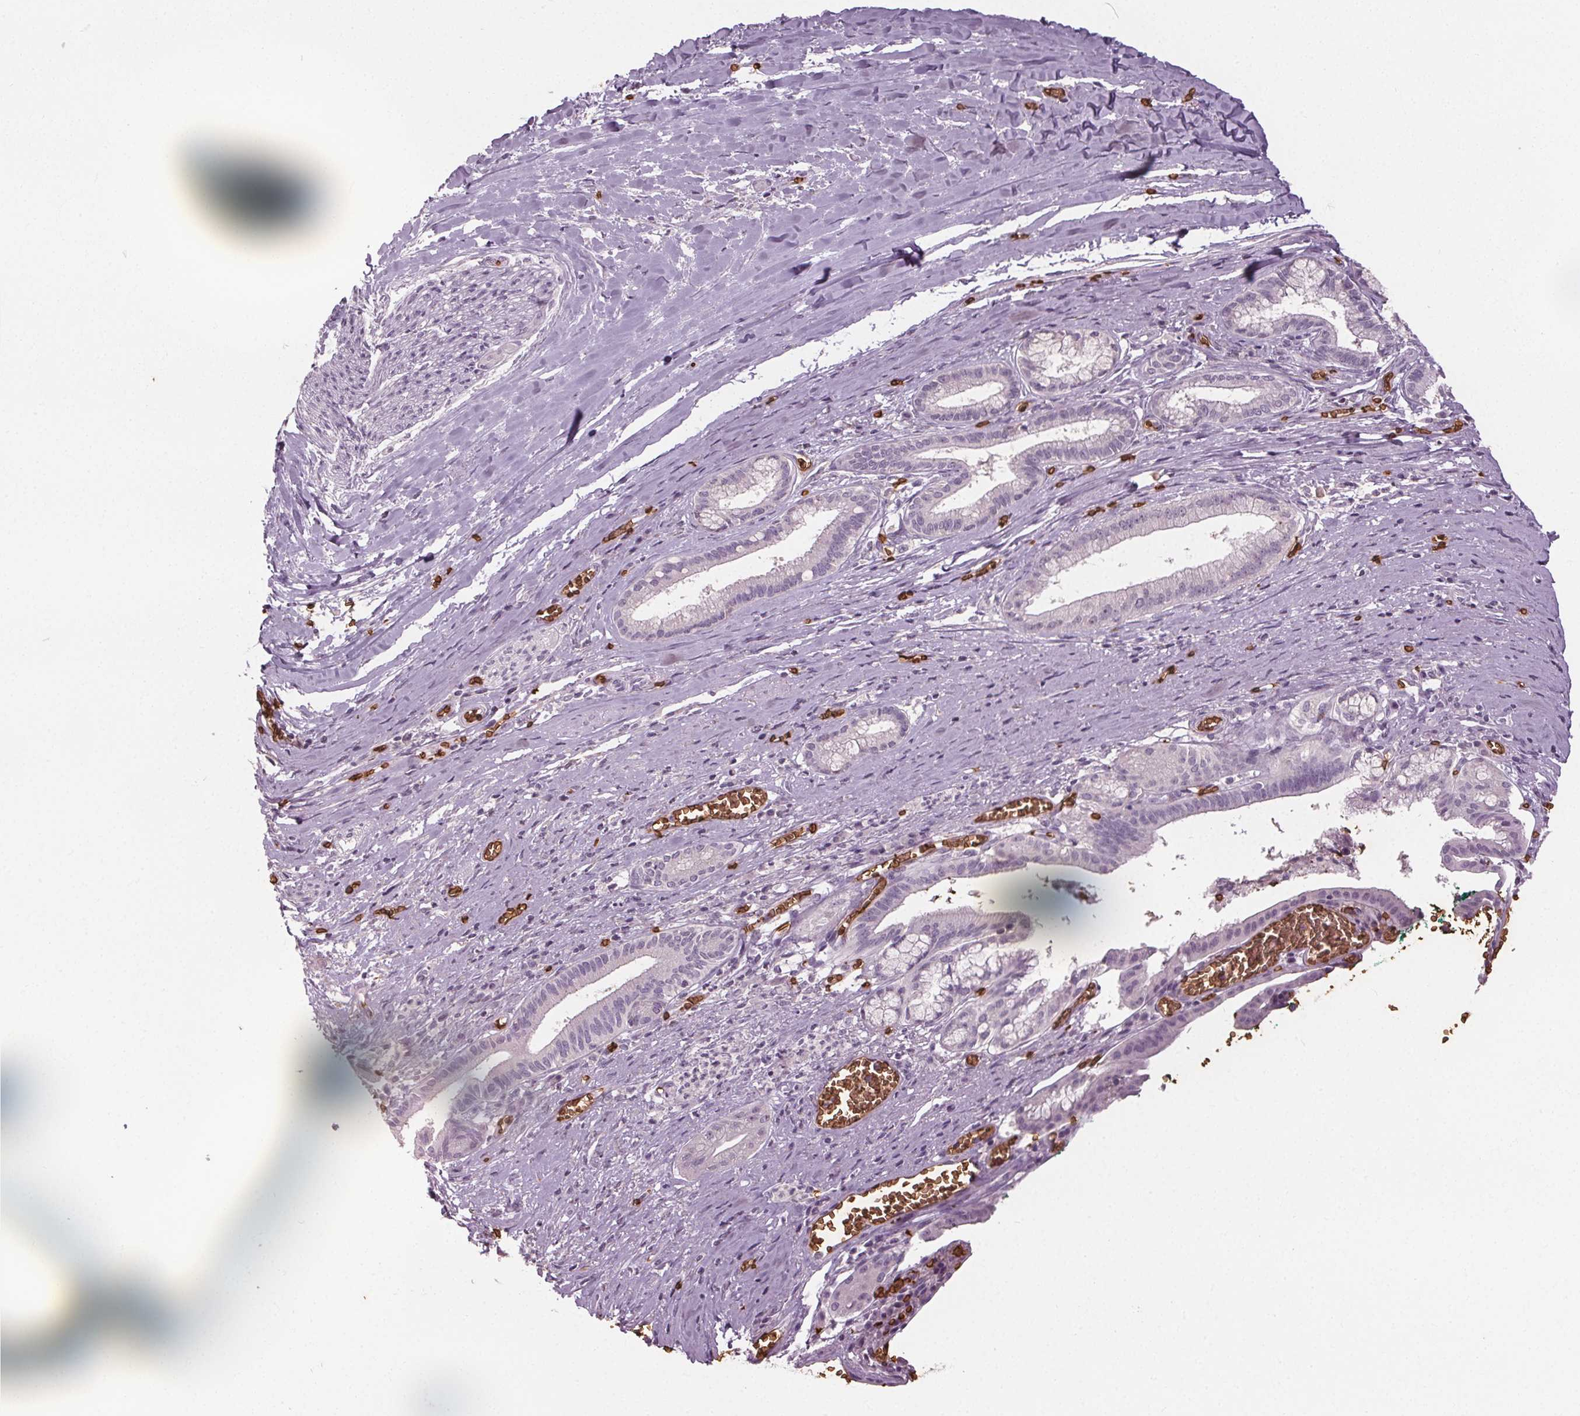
{"staining": {"intensity": "negative", "quantity": "none", "location": "none"}, "tissue": "pancreatic cancer", "cell_type": "Tumor cells", "image_type": "cancer", "snomed": [{"axis": "morphology", "description": "Normal tissue, NOS"}, {"axis": "morphology", "description": "Adenocarcinoma, NOS"}, {"axis": "topography", "description": "Lymph node"}, {"axis": "topography", "description": "Pancreas"}], "caption": "IHC of pancreatic cancer reveals no staining in tumor cells.", "gene": "SLC4A1", "patient": {"sex": "female", "age": 58}}